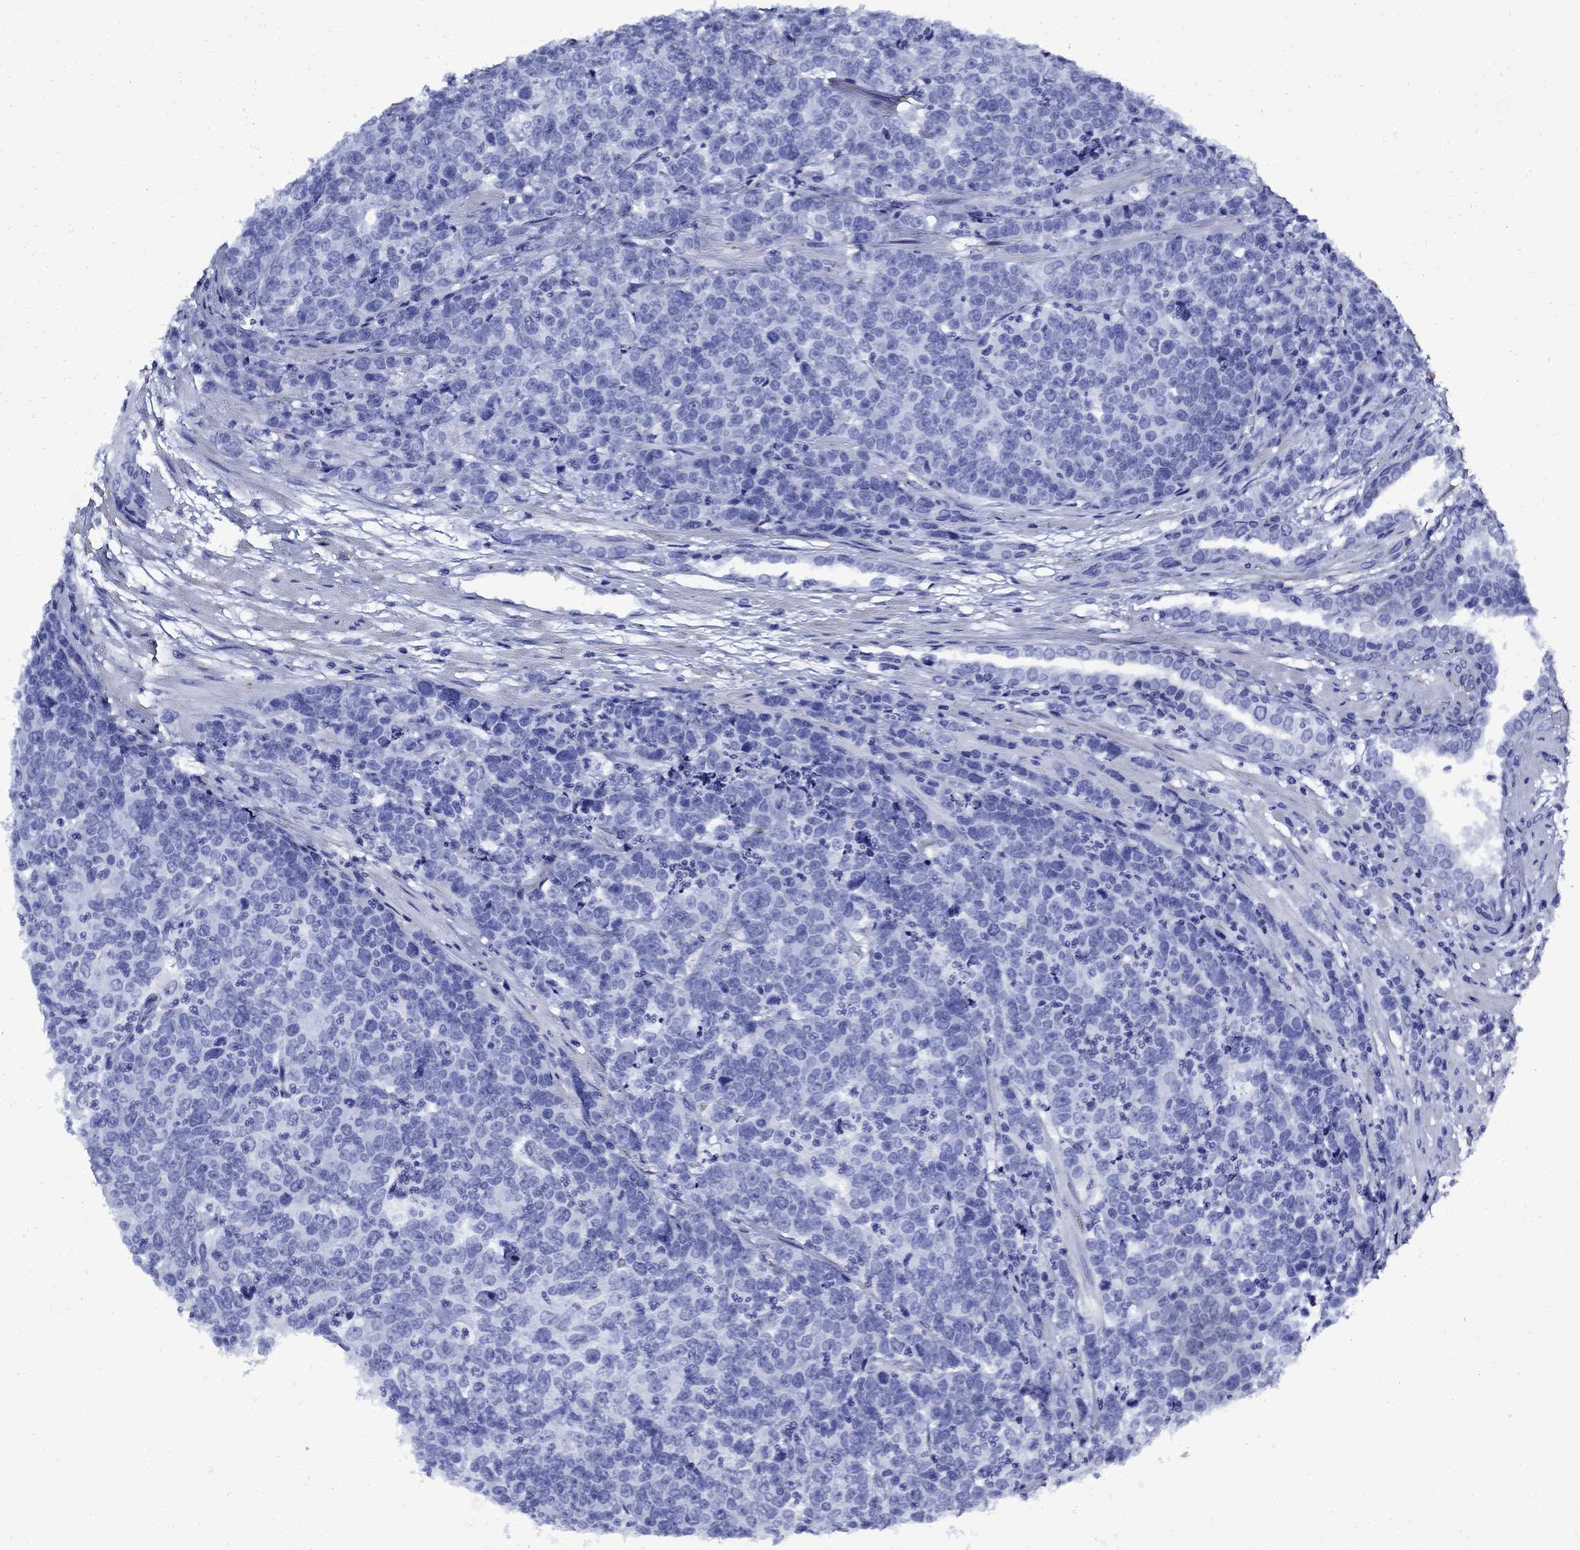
{"staining": {"intensity": "negative", "quantity": "none", "location": "none"}, "tissue": "prostate cancer", "cell_type": "Tumor cells", "image_type": "cancer", "snomed": [{"axis": "morphology", "description": "Adenocarcinoma, NOS"}, {"axis": "topography", "description": "Prostate"}], "caption": "Immunohistochemical staining of human adenocarcinoma (prostate) shows no significant positivity in tumor cells.", "gene": "VTN", "patient": {"sex": "male", "age": 67}}